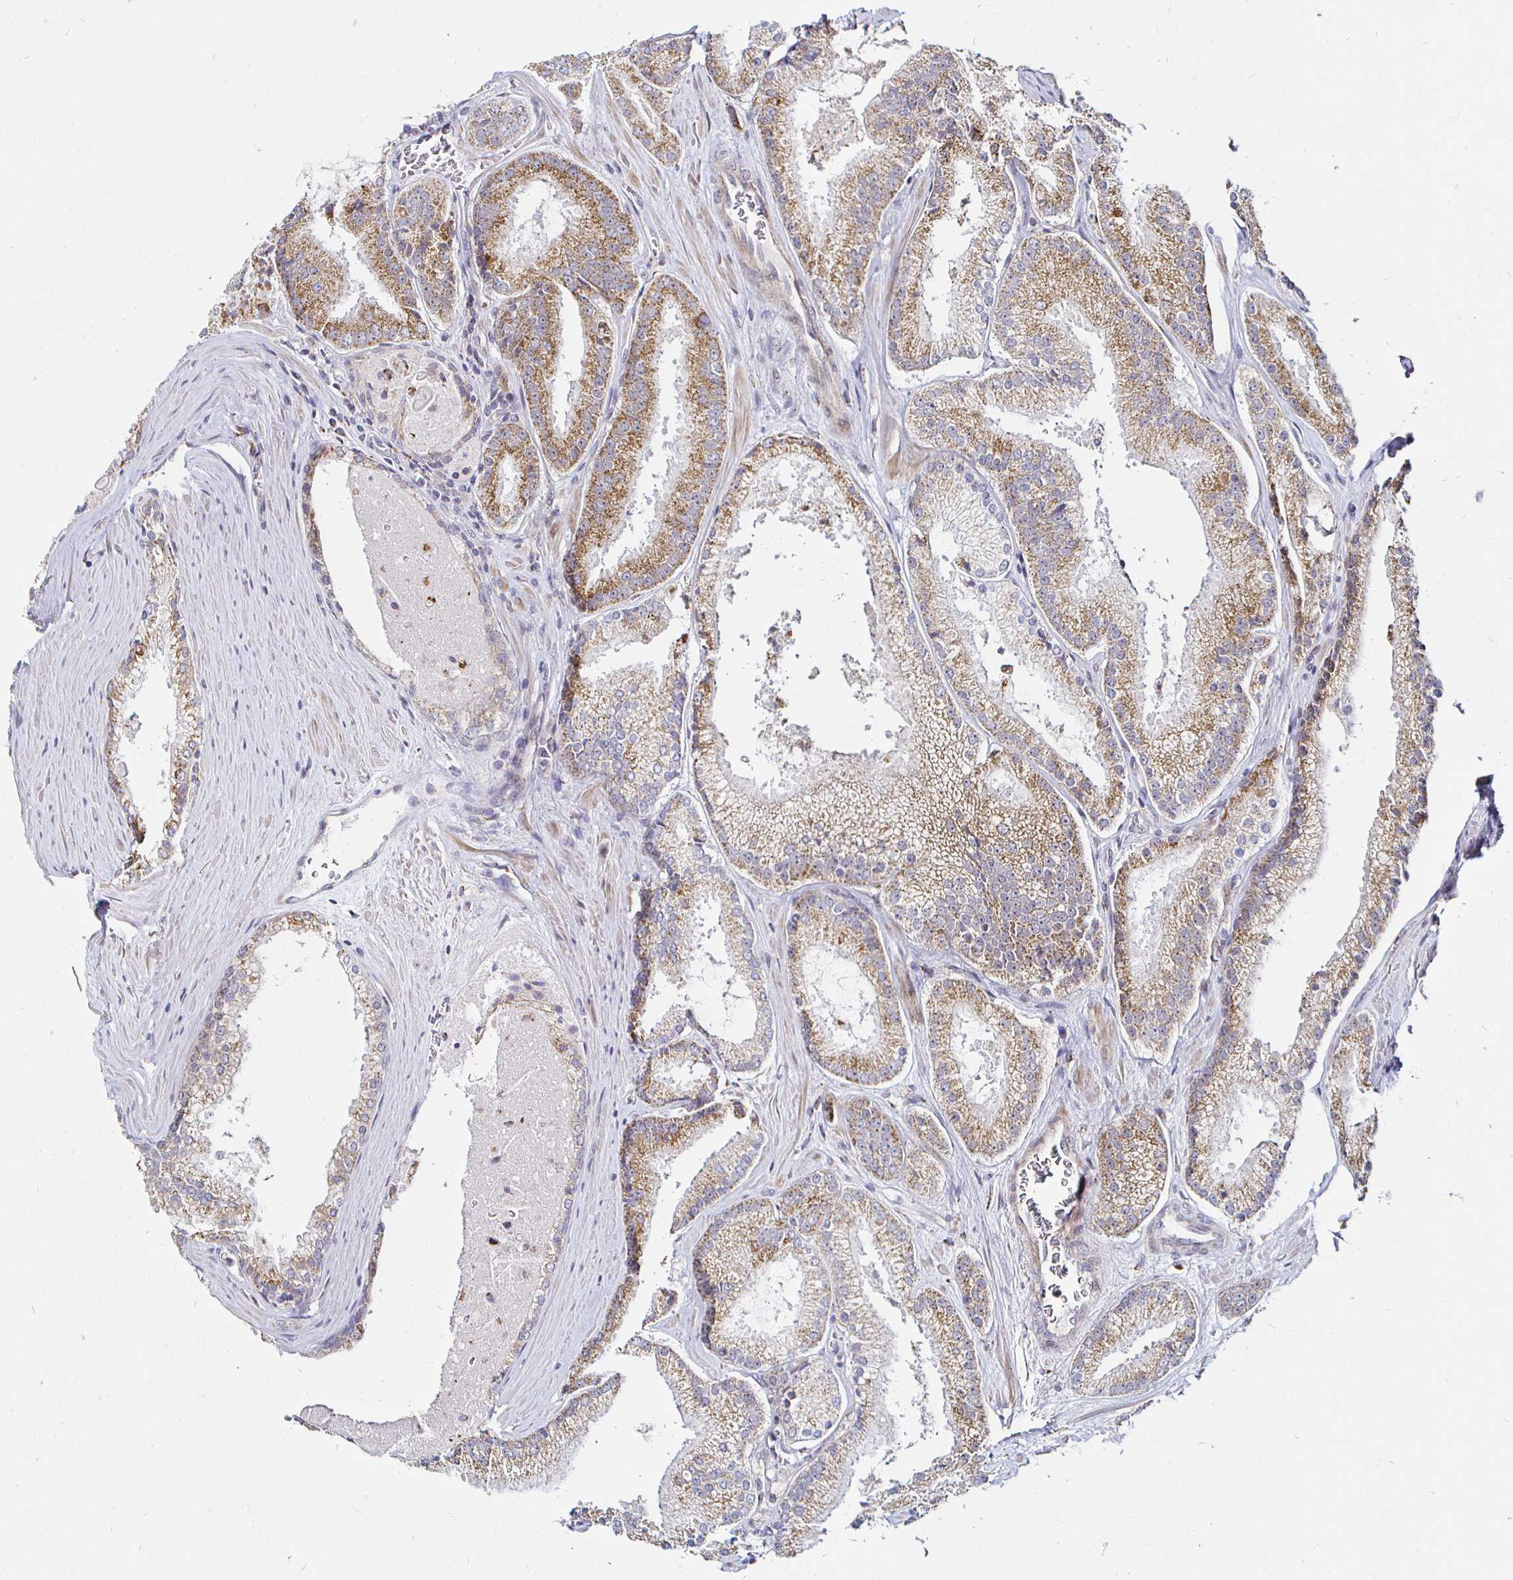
{"staining": {"intensity": "moderate", "quantity": ">75%", "location": "cytoplasmic/membranous"}, "tissue": "prostate cancer", "cell_type": "Tumor cells", "image_type": "cancer", "snomed": [{"axis": "morphology", "description": "Adenocarcinoma, High grade"}, {"axis": "topography", "description": "Prostate"}], "caption": "A histopathology image showing moderate cytoplasmic/membranous staining in approximately >75% of tumor cells in high-grade adenocarcinoma (prostate), as visualized by brown immunohistochemical staining.", "gene": "ATG3", "patient": {"sex": "male", "age": 73}}